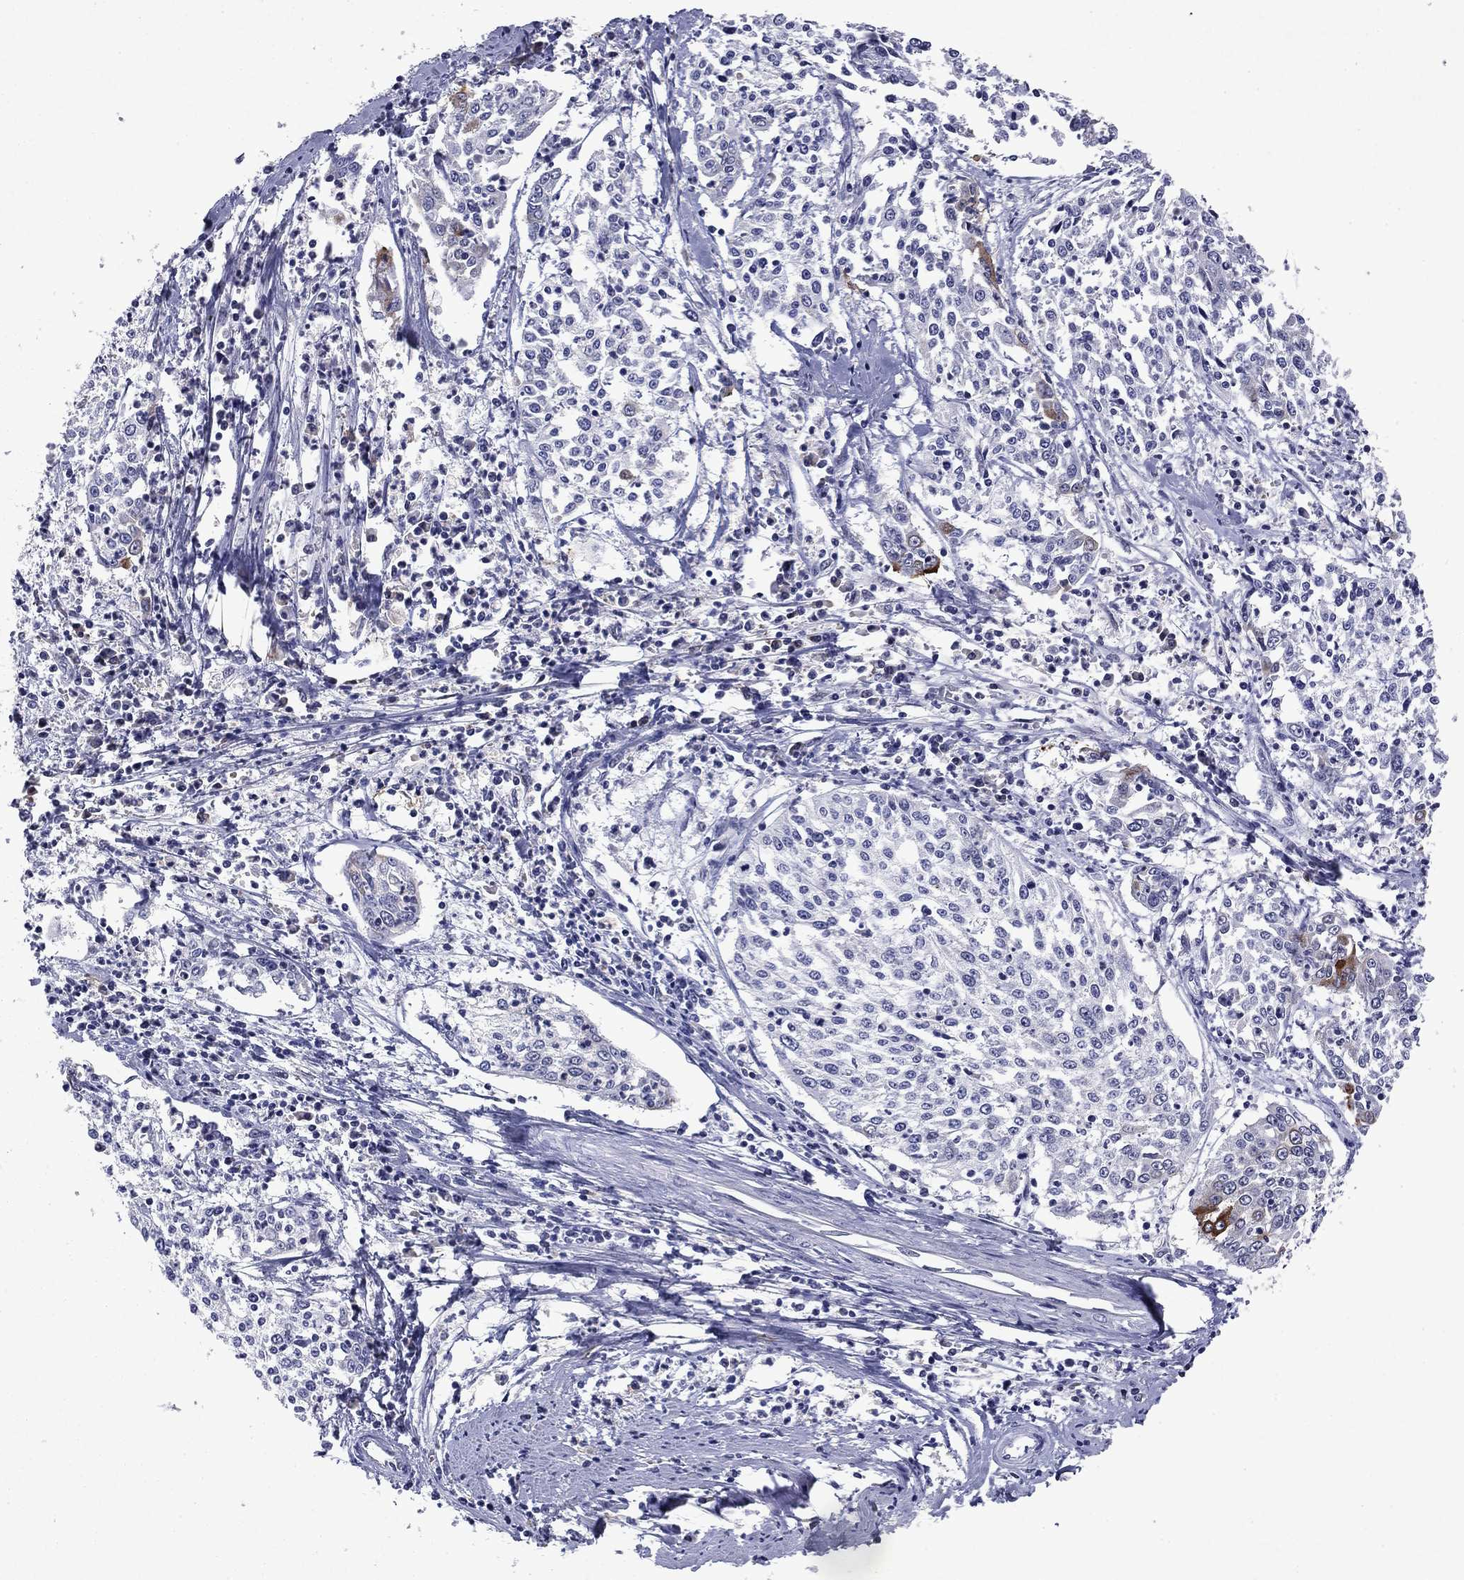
{"staining": {"intensity": "negative", "quantity": "none", "location": "none"}, "tissue": "cervical cancer", "cell_type": "Tumor cells", "image_type": "cancer", "snomed": [{"axis": "morphology", "description": "Squamous cell carcinoma, NOS"}, {"axis": "topography", "description": "Cervix"}], "caption": "DAB immunohistochemical staining of cervical squamous cell carcinoma displays no significant staining in tumor cells.", "gene": "ECM1", "patient": {"sex": "female", "age": 41}}